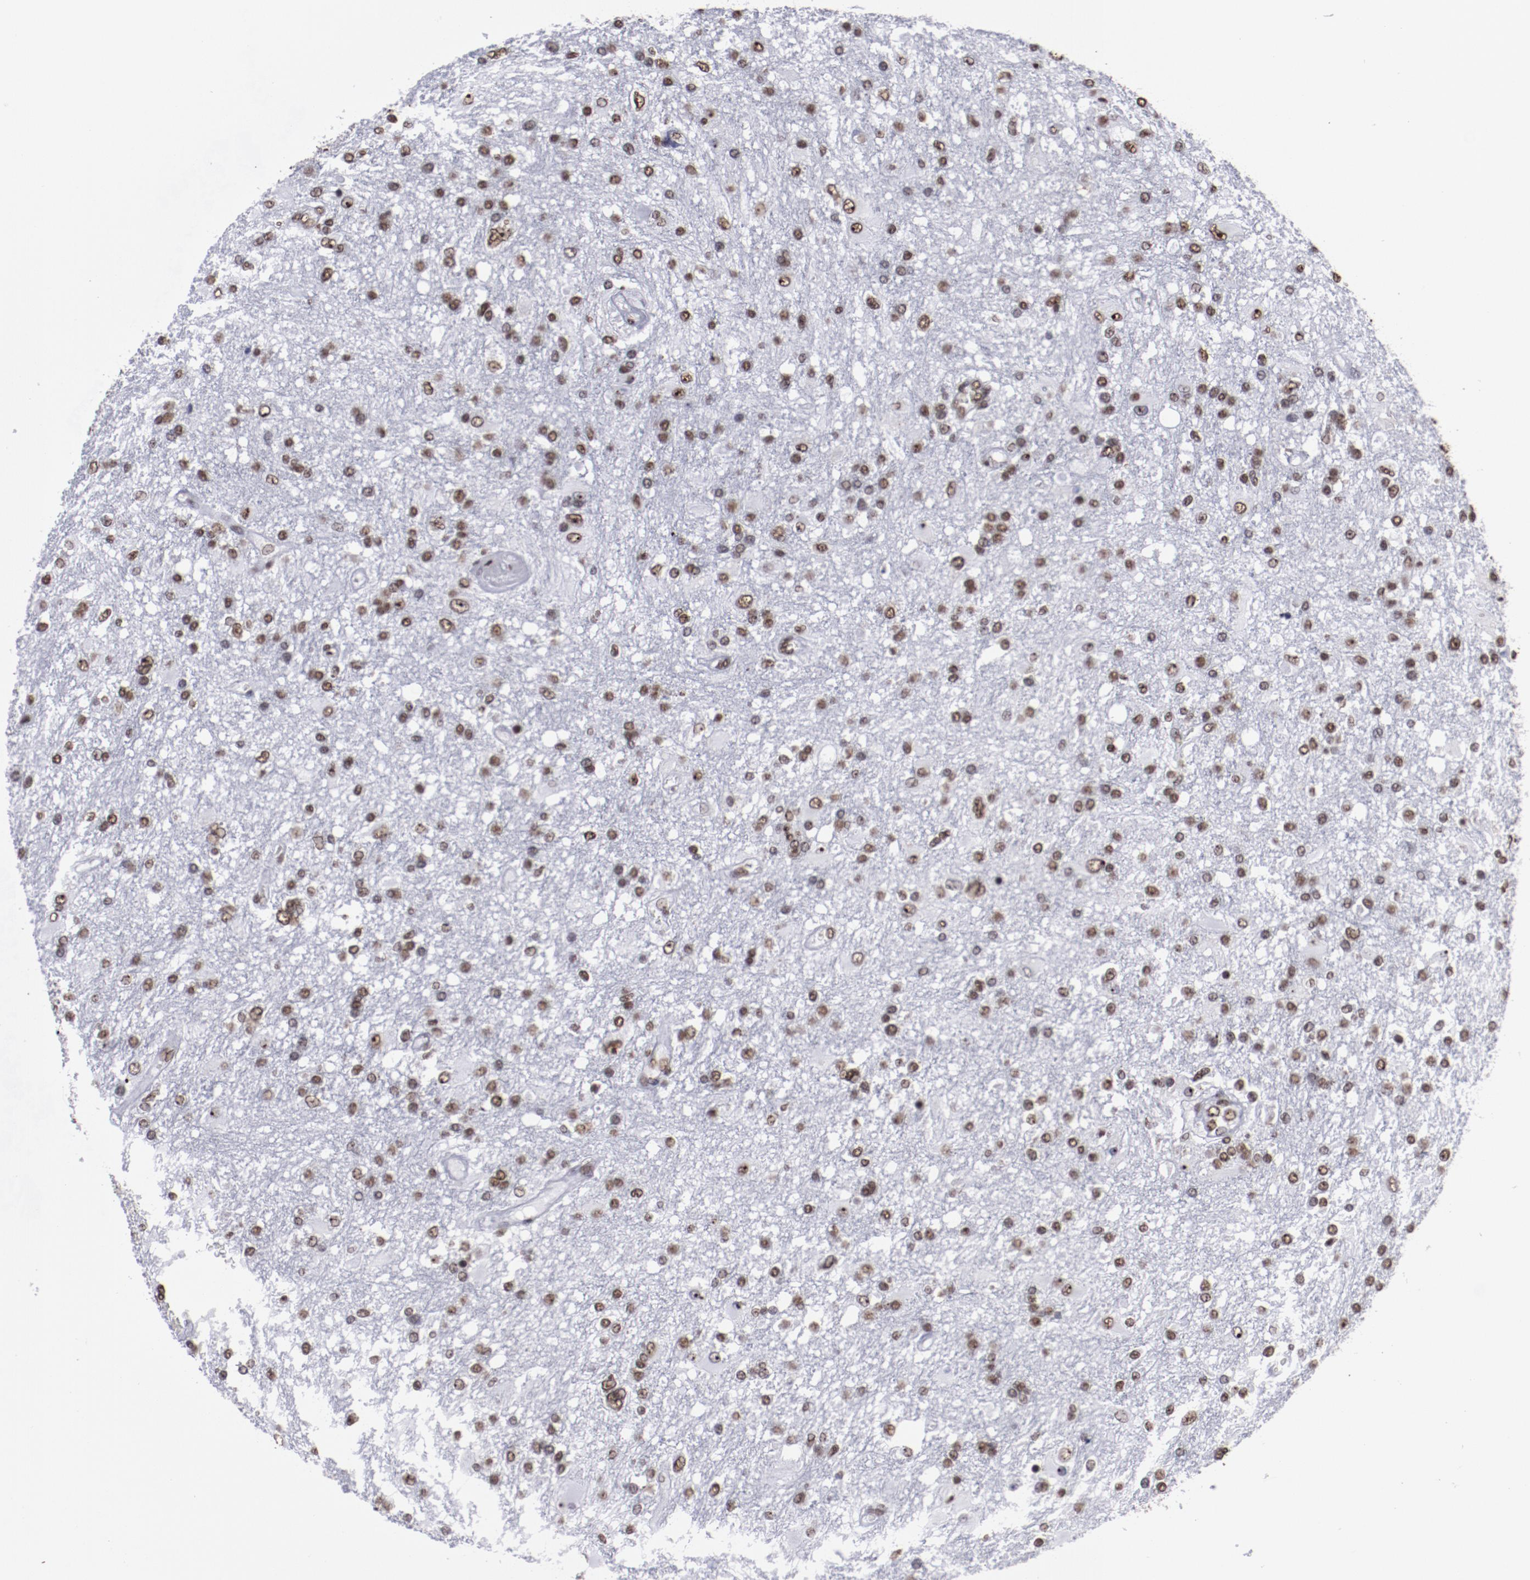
{"staining": {"intensity": "strong", "quantity": ">75%", "location": "nuclear"}, "tissue": "glioma", "cell_type": "Tumor cells", "image_type": "cancer", "snomed": [{"axis": "morphology", "description": "Glioma, malignant, High grade"}, {"axis": "topography", "description": "Cerebral cortex"}], "caption": "Protein expression analysis of human malignant high-grade glioma reveals strong nuclear expression in approximately >75% of tumor cells. Ihc stains the protein in brown and the nuclei are stained blue.", "gene": "HNRNPA2B1", "patient": {"sex": "male", "age": 79}}